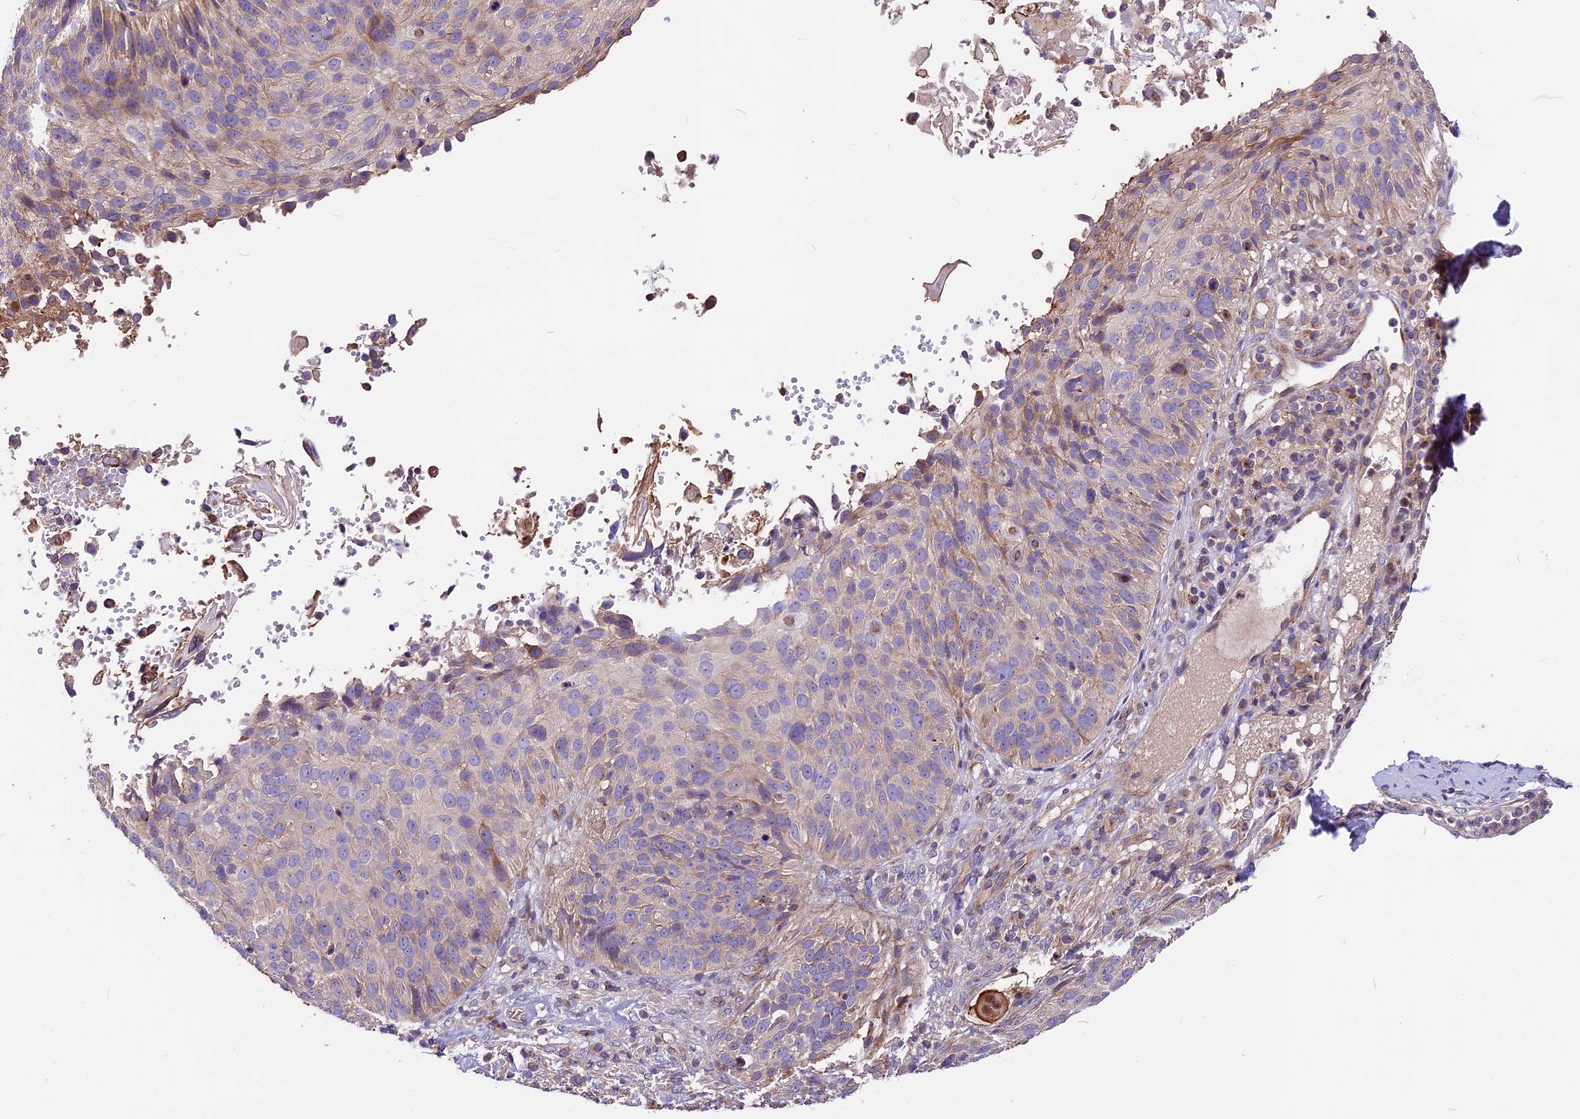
{"staining": {"intensity": "moderate", "quantity": "<25%", "location": "cytoplasmic/membranous"}, "tissue": "cervical cancer", "cell_type": "Tumor cells", "image_type": "cancer", "snomed": [{"axis": "morphology", "description": "Squamous cell carcinoma, NOS"}, {"axis": "topography", "description": "Cervix"}], "caption": "Brown immunohistochemical staining in cervical squamous cell carcinoma shows moderate cytoplasmic/membranous positivity in approximately <25% of tumor cells.", "gene": "ANO3", "patient": {"sex": "female", "age": 74}}